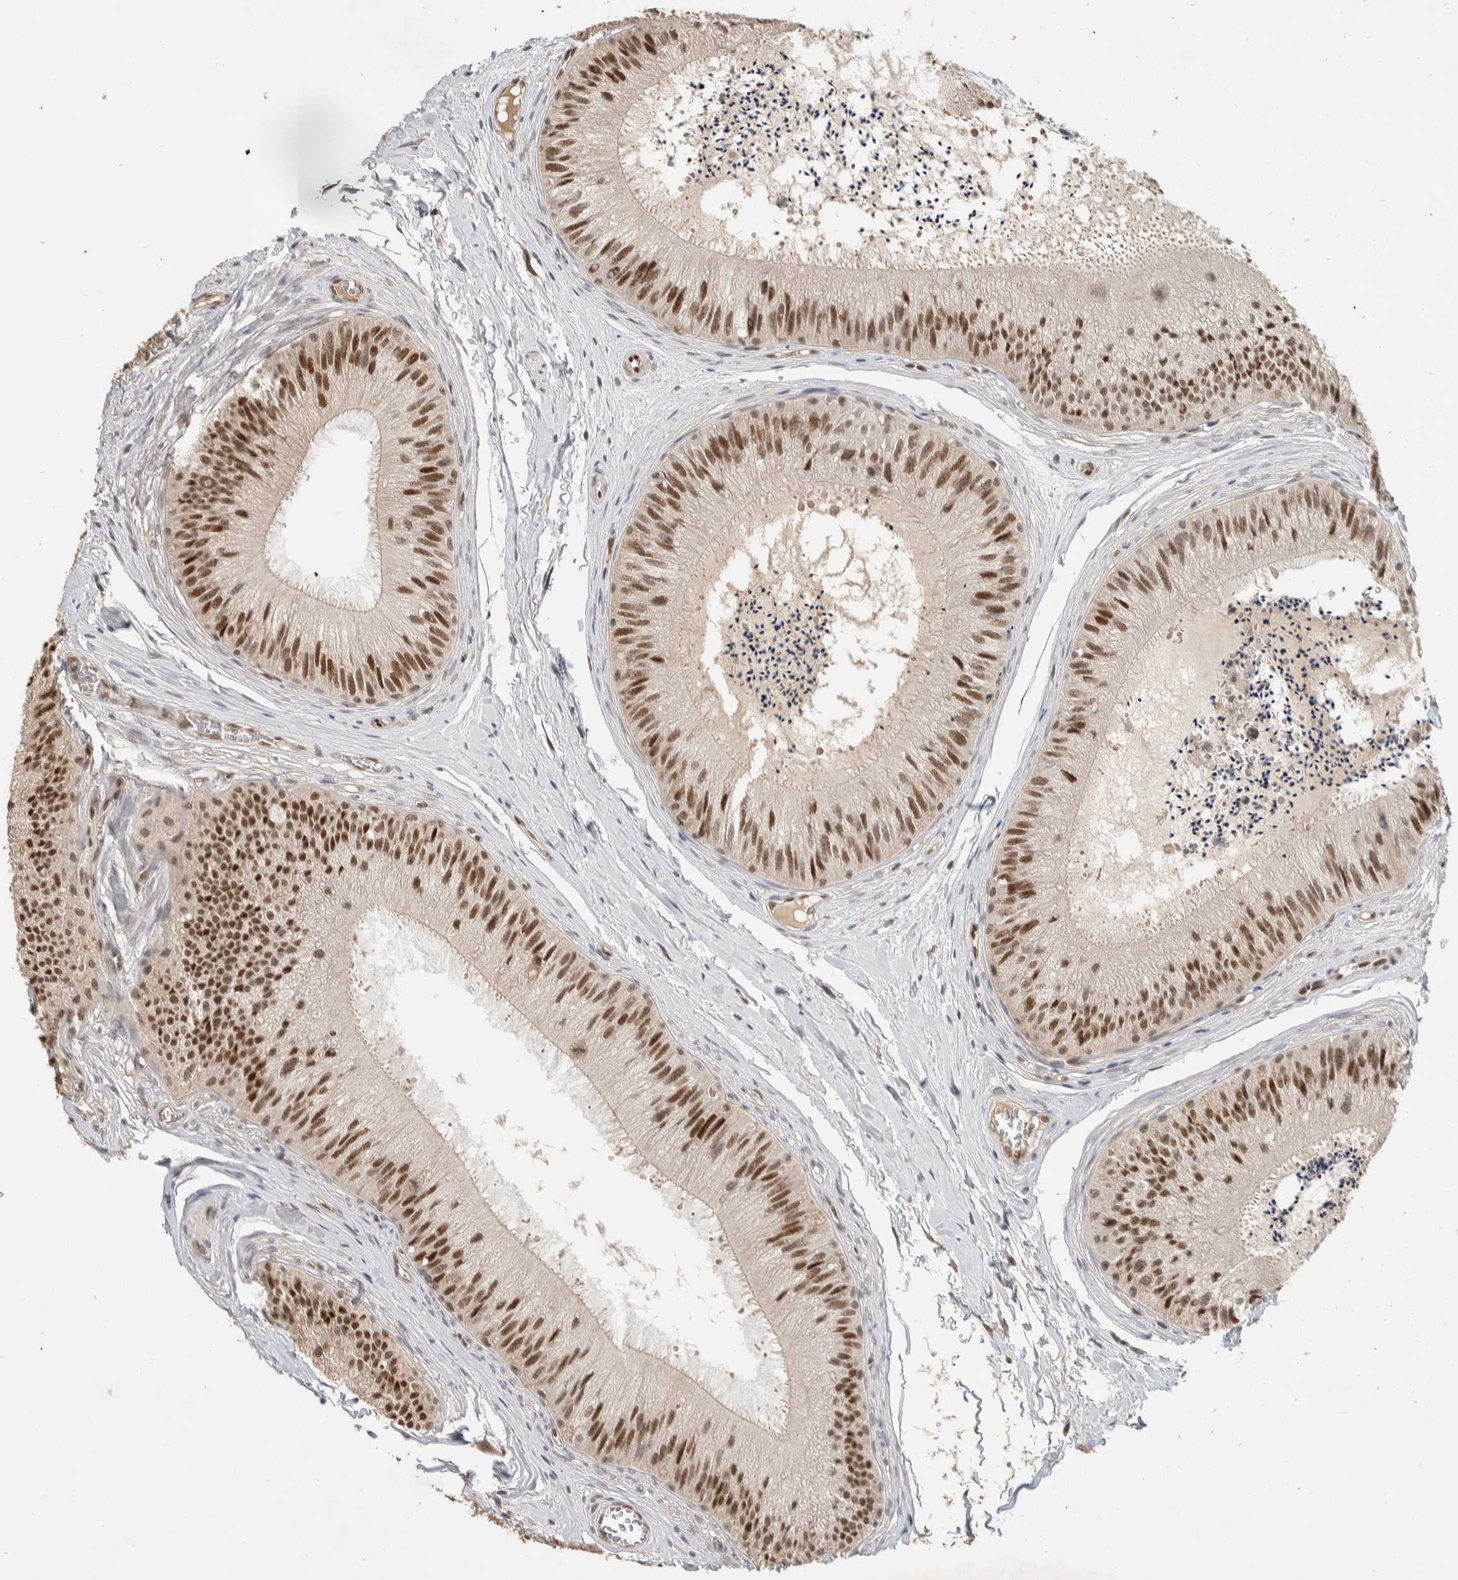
{"staining": {"intensity": "moderate", "quantity": ">75%", "location": "nuclear"}, "tissue": "epididymis", "cell_type": "Glandular cells", "image_type": "normal", "snomed": [{"axis": "morphology", "description": "Normal tissue, NOS"}, {"axis": "topography", "description": "Epididymis"}], "caption": "A brown stain labels moderate nuclear staining of a protein in glandular cells of normal human epididymis. Using DAB (brown) and hematoxylin (blue) stains, captured at high magnification using brightfield microscopy.", "gene": "PUS7", "patient": {"sex": "male", "age": 31}}